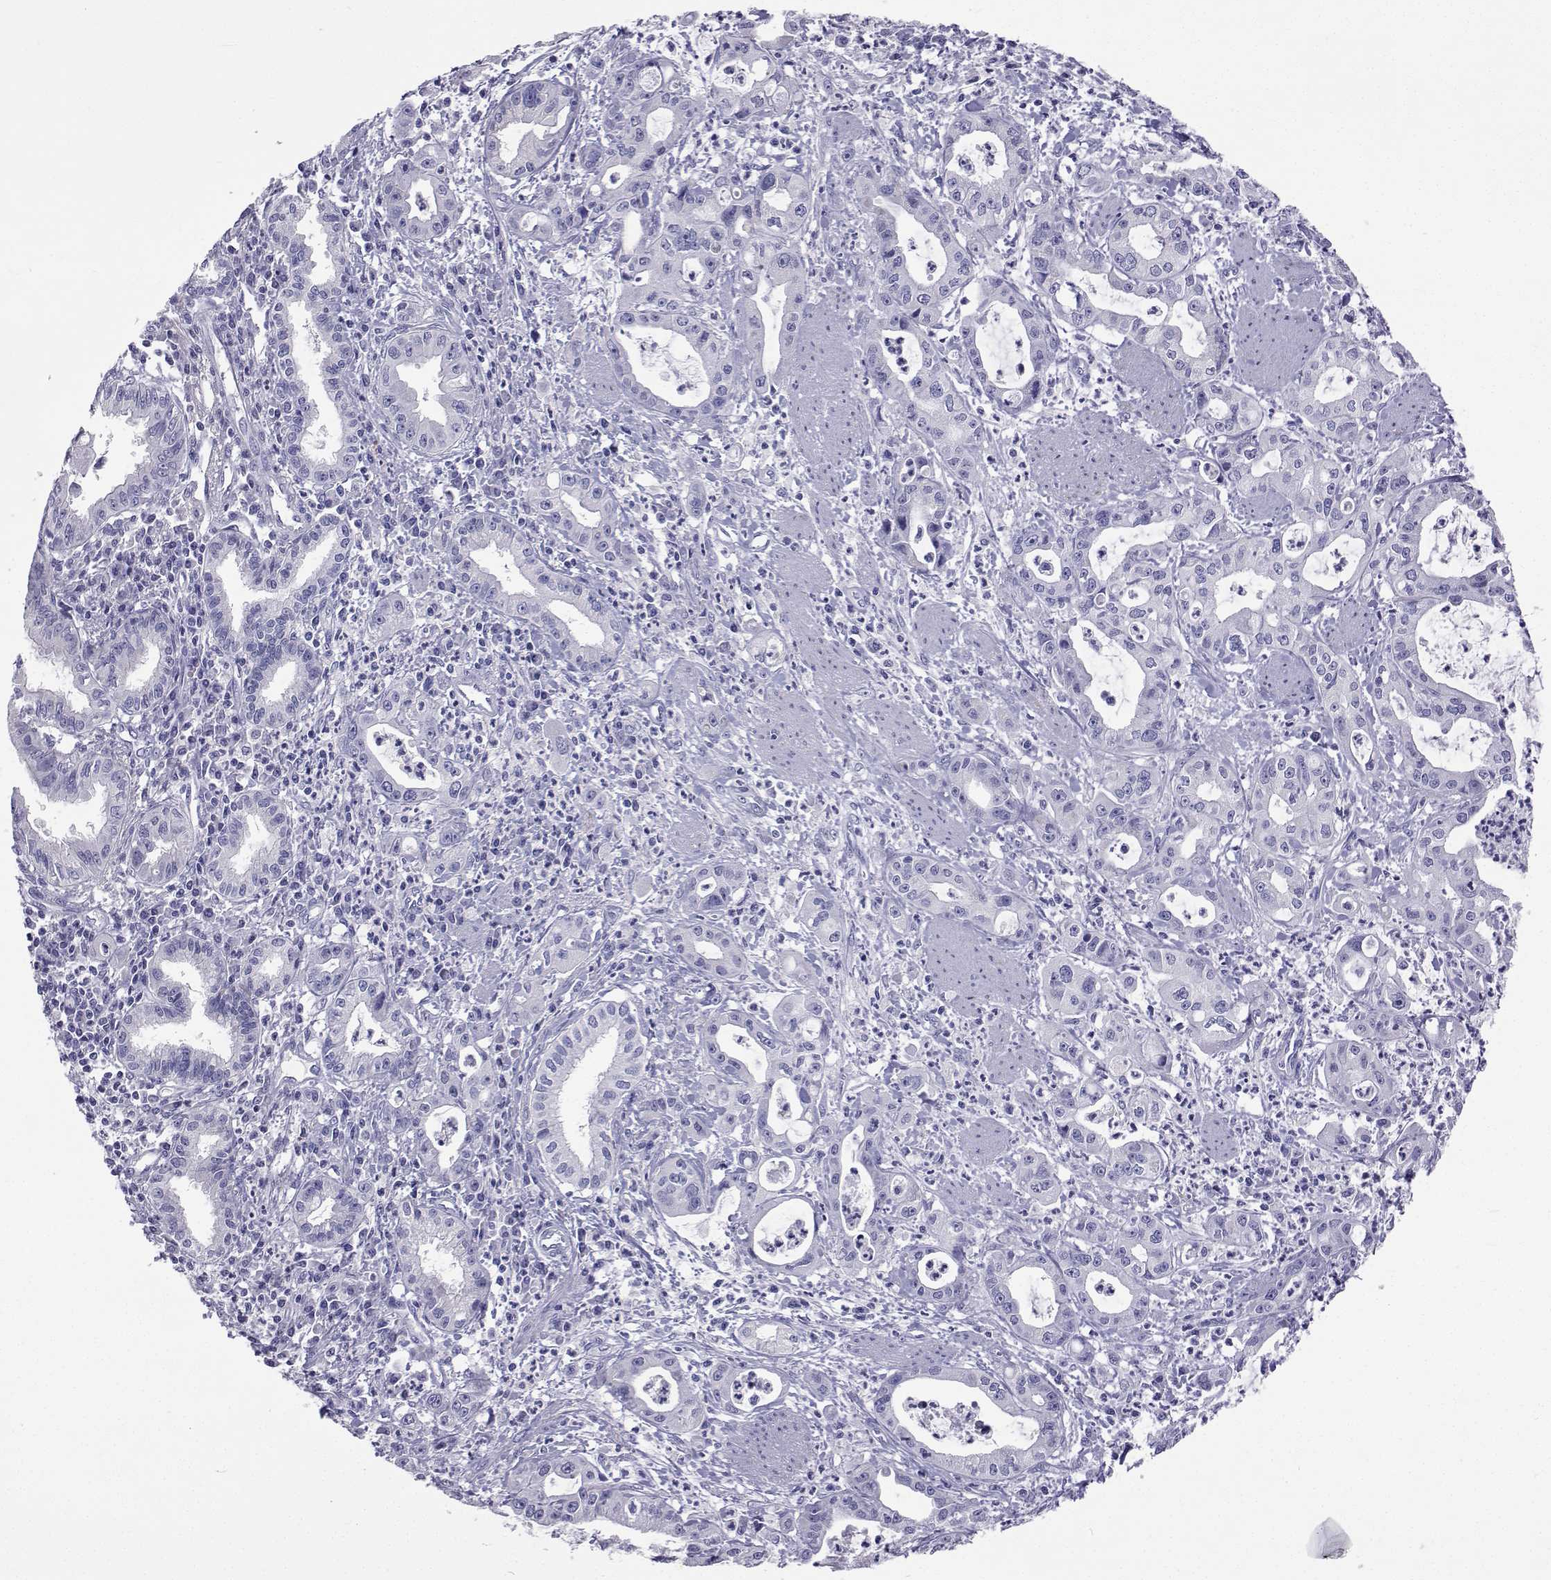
{"staining": {"intensity": "negative", "quantity": "none", "location": "none"}, "tissue": "pancreatic cancer", "cell_type": "Tumor cells", "image_type": "cancer", "snomed": [{"axis": "morphology", "description": "Adenocarcinoma, NOS"}, {"axis": "topography", "description": "Pancreas"}], "caption": "Tumor cells show no significant positivity in adenocarcinoma (pancreatic).", "gene": "UMODL1", "patient": {"sex": "male", "age": 72}}